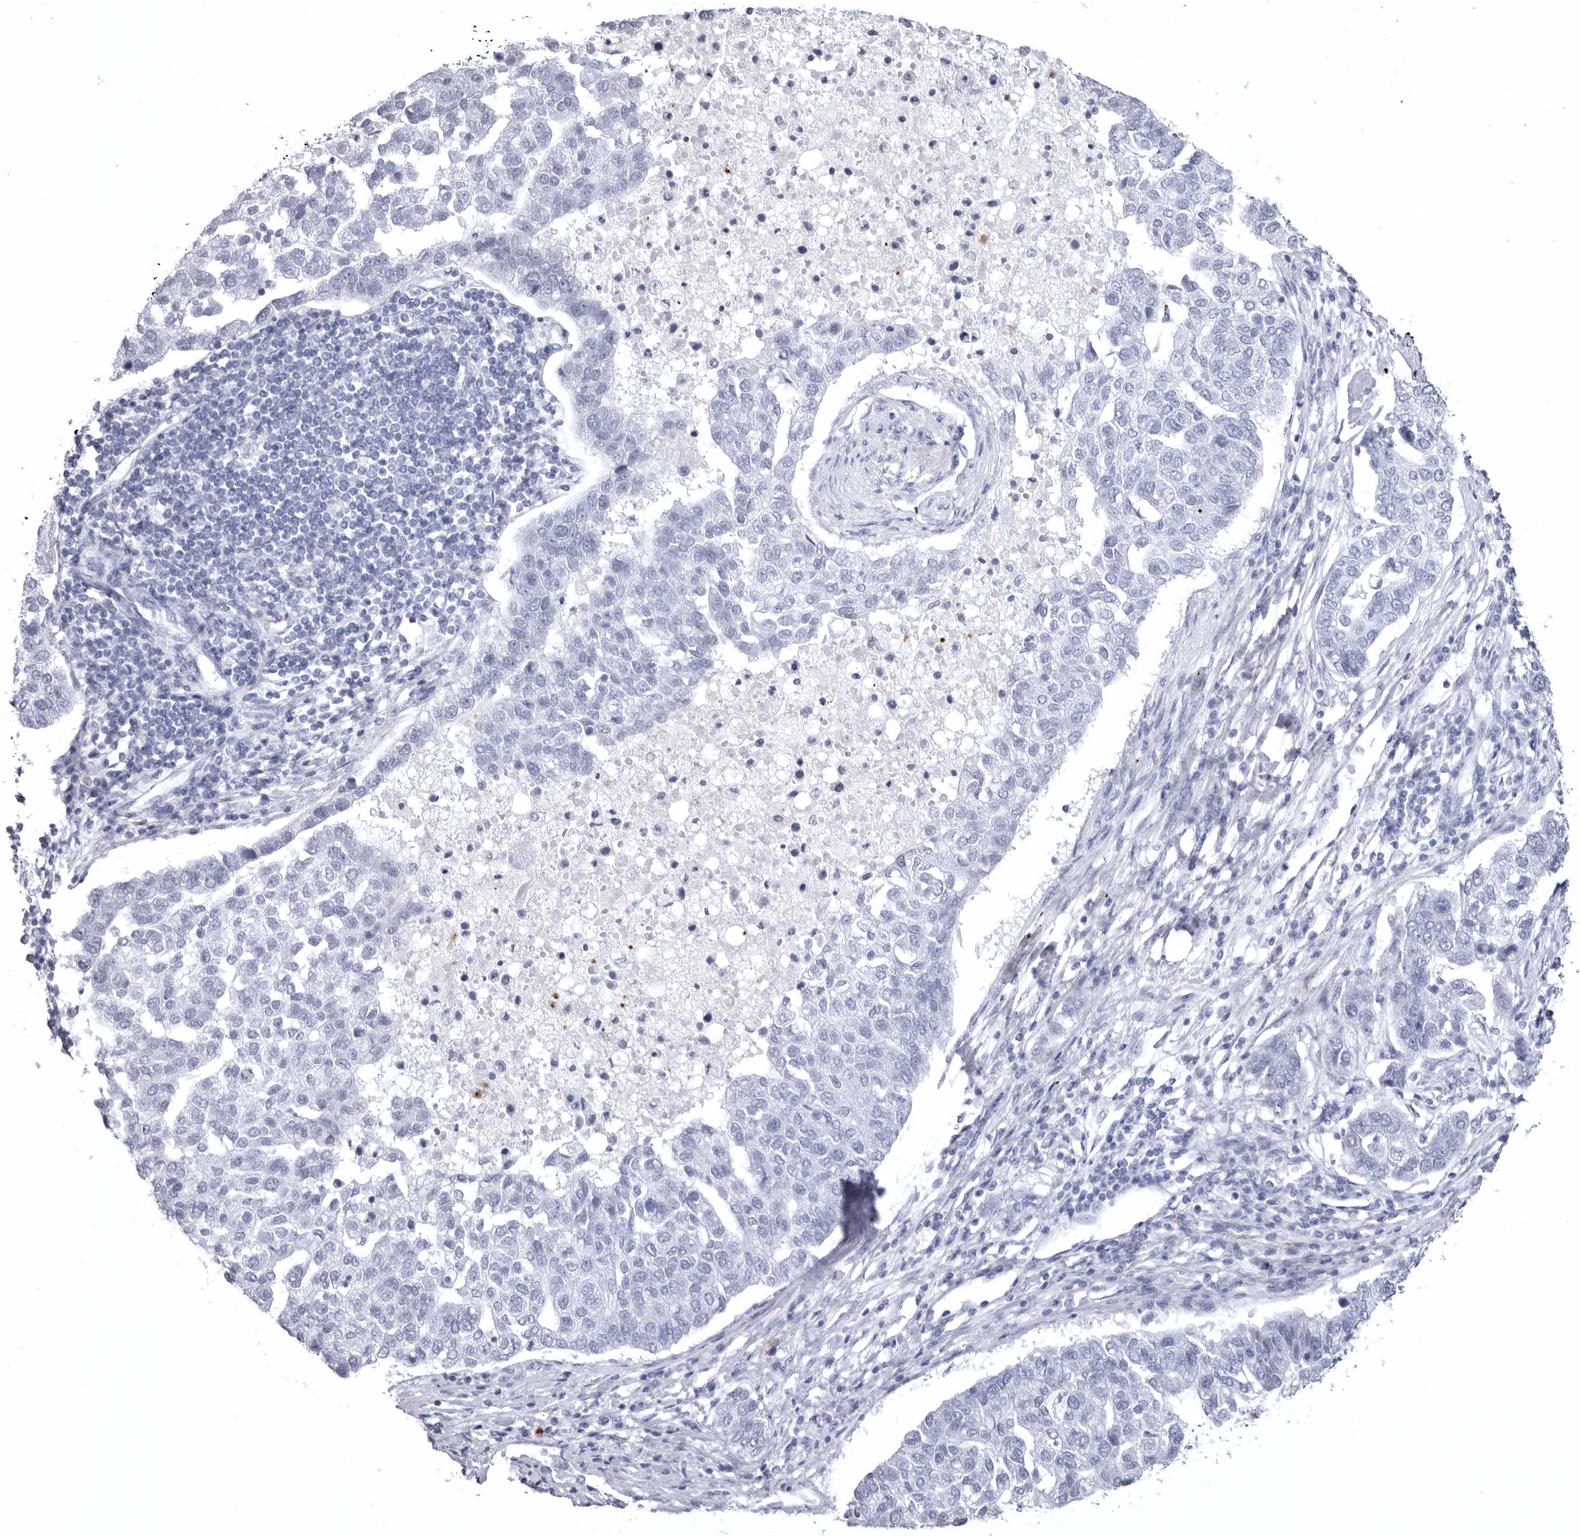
{"staining": {"intensity": "negative", "quantity": "none", "location": "none"}, "tissue": "pancreatic cancer", "cell_type": "Tumor cells", "image_type": "cancer", "snomed": [{"axis": "morphology", "description": "Adenocarcinoma, NOS"}, {"axis": "topography", "description": "Pancreas"}], "caption": "Immunohistochemical staining of pancreatic cancer (adenocarcinoma) exhibits no significant positivity in tumor cells.", "gene": "COL26A1", "patient": {"sex": "female", "age": 61}}